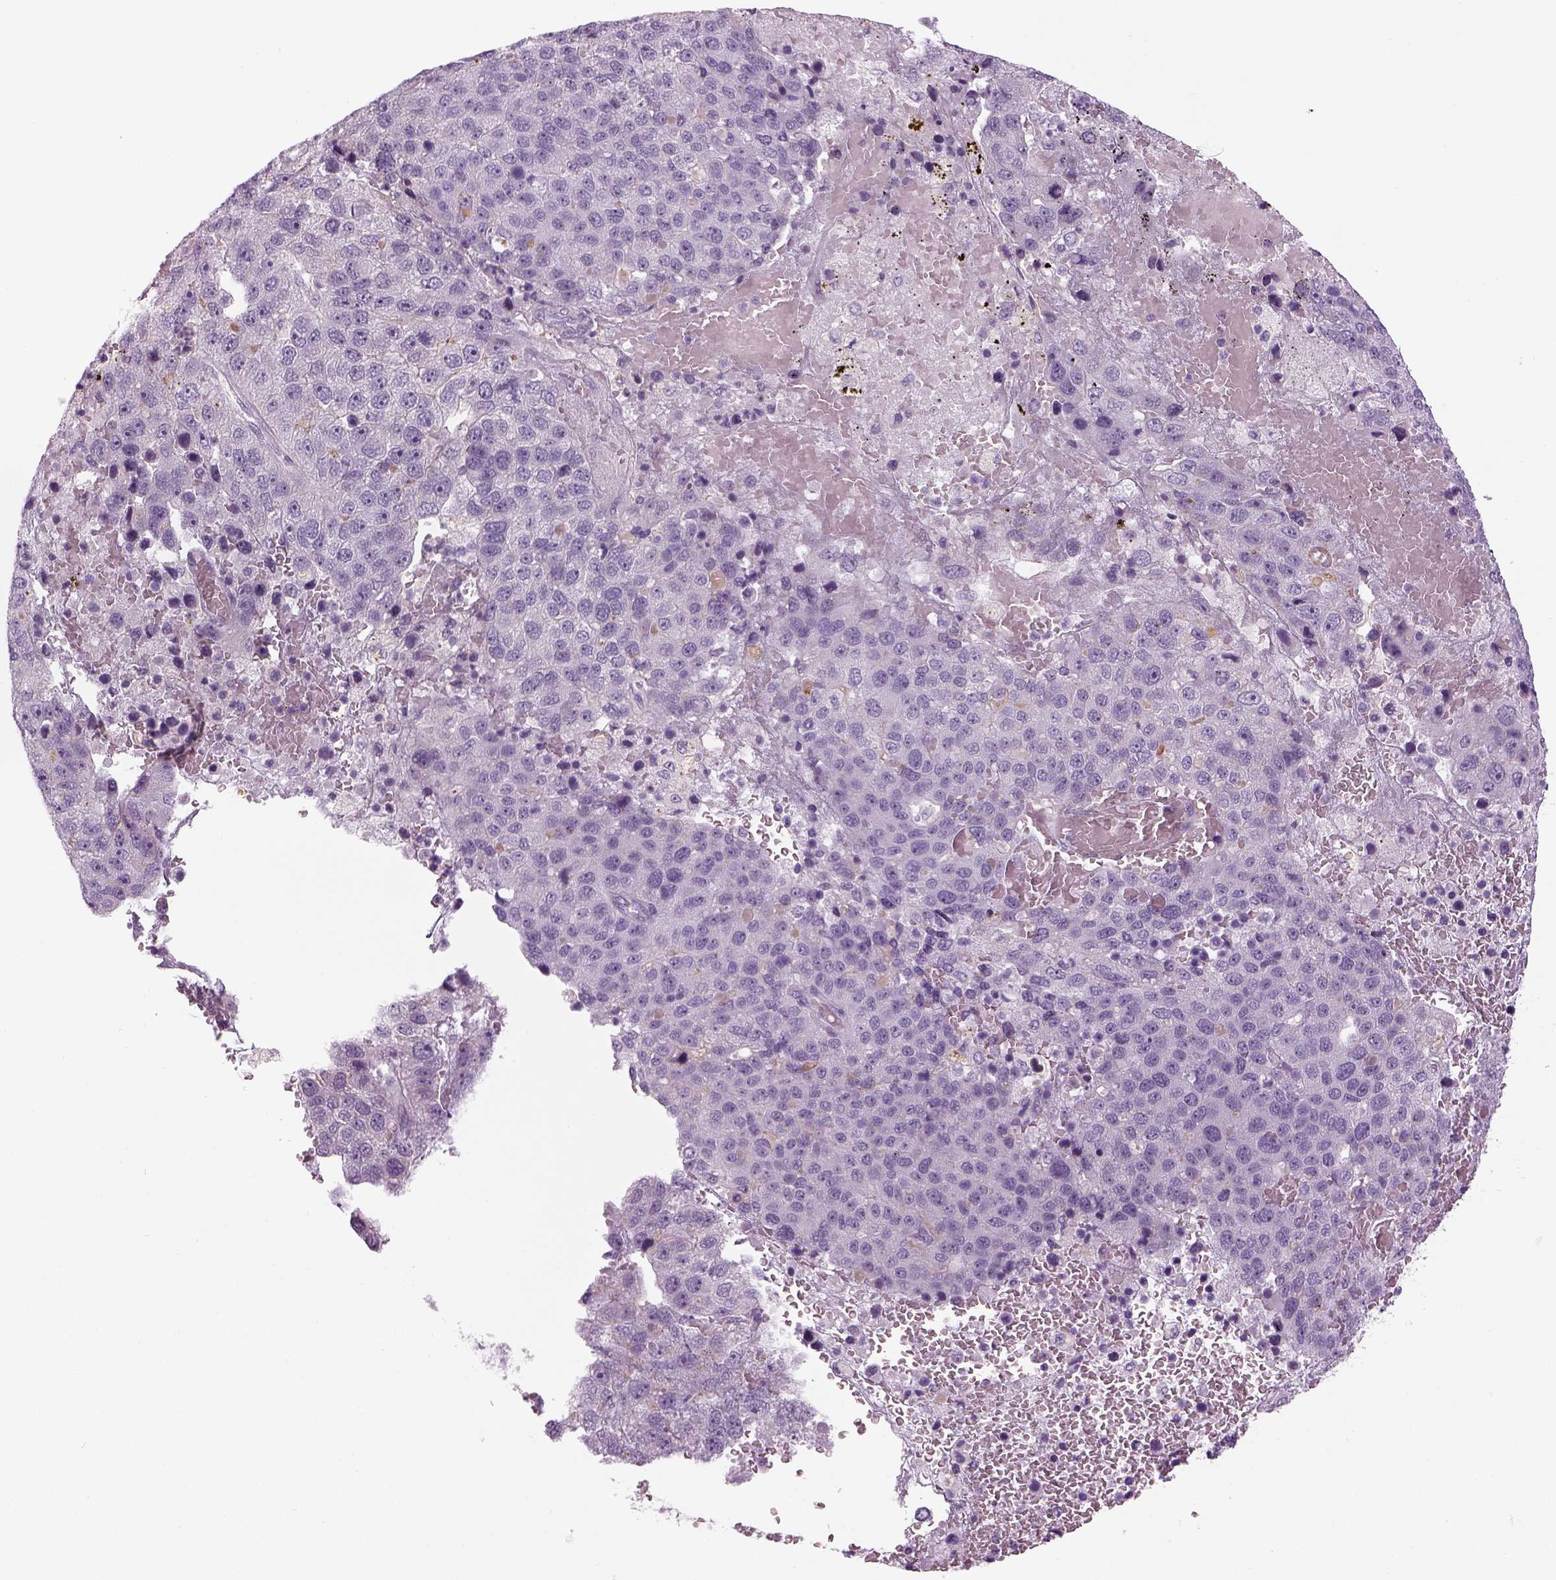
{"staining": {"intensity": "negative", "quantity": "none", "location": "none"}, "tissue": "pancreatic cancer", "cell_type": "Tumor cells", "image_type": "cancer", "snomed": [{"axis": "morphology", "description": "Adenocarcinoma, NOS"}, {"axis": "topography", "description": "Pancreas"}], "caption": "Immunohistochemistry of adenocarcinoma (pancreatic) shows no expression in tumor cells.", "gene": "LRRIQ3", "patient": {"sex": "female", "age": 61}}